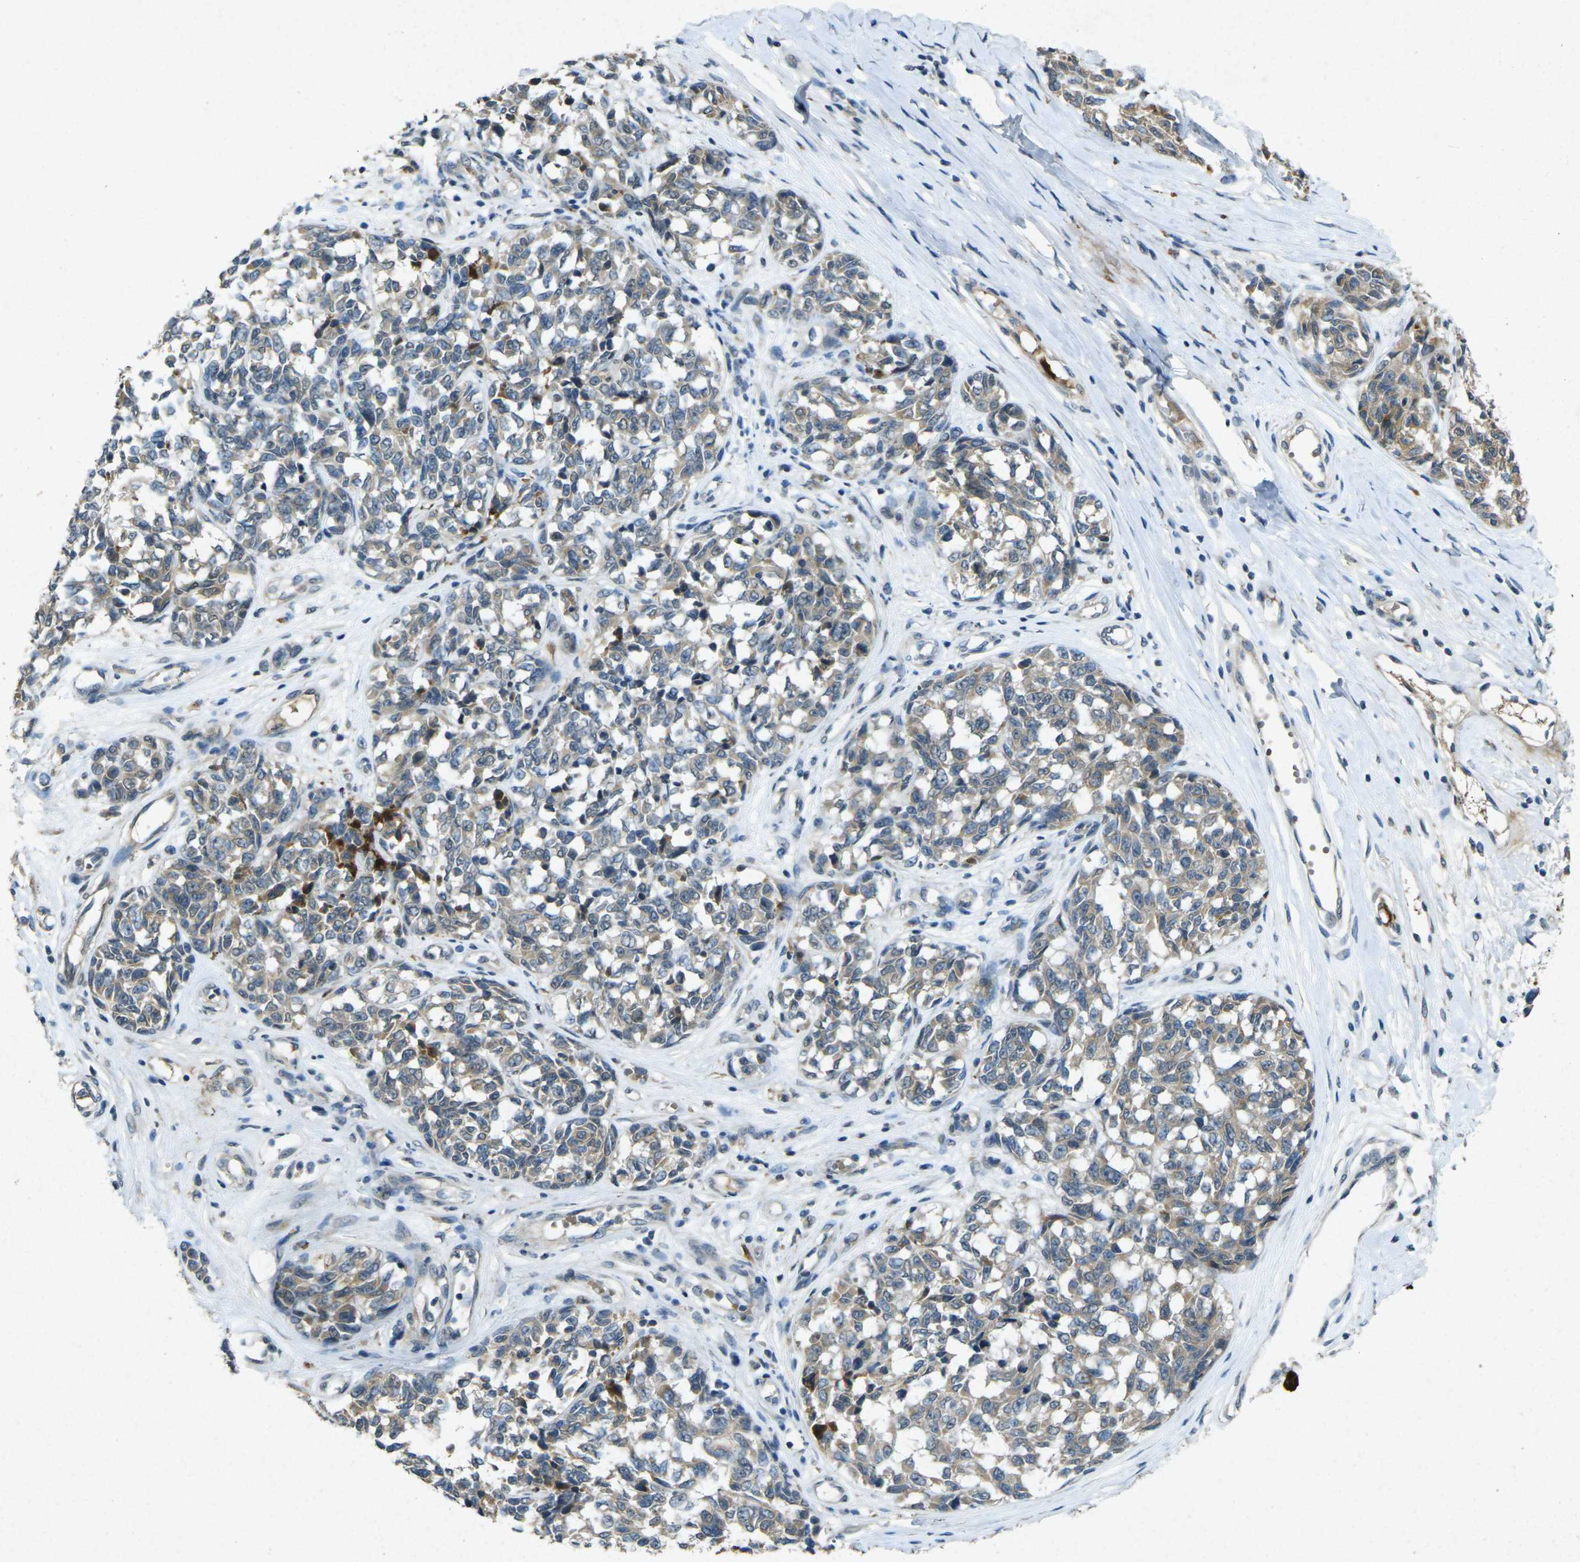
{"staining": {"intensity": "moderate", "quantity": "25%-75%", "location": "cytoplasmic/membranous"}, "tissue": "melanoma", "cell_type": "Tumor cells", "image_type": "cancer", "snomed": [{"axis": "morphology", "description": "Malignant melanoma, NOS"}, {"axis": "topography", "description": "Skin"}], "caption": "Immunohistochemical staining of malignant melanoma shows medium levels of moderate cytoplasmic/membranous protein expression in about 25%-75% of tumor cells.", "gene": "RGMA", "patient": {"sex": "female", "age": 64}}